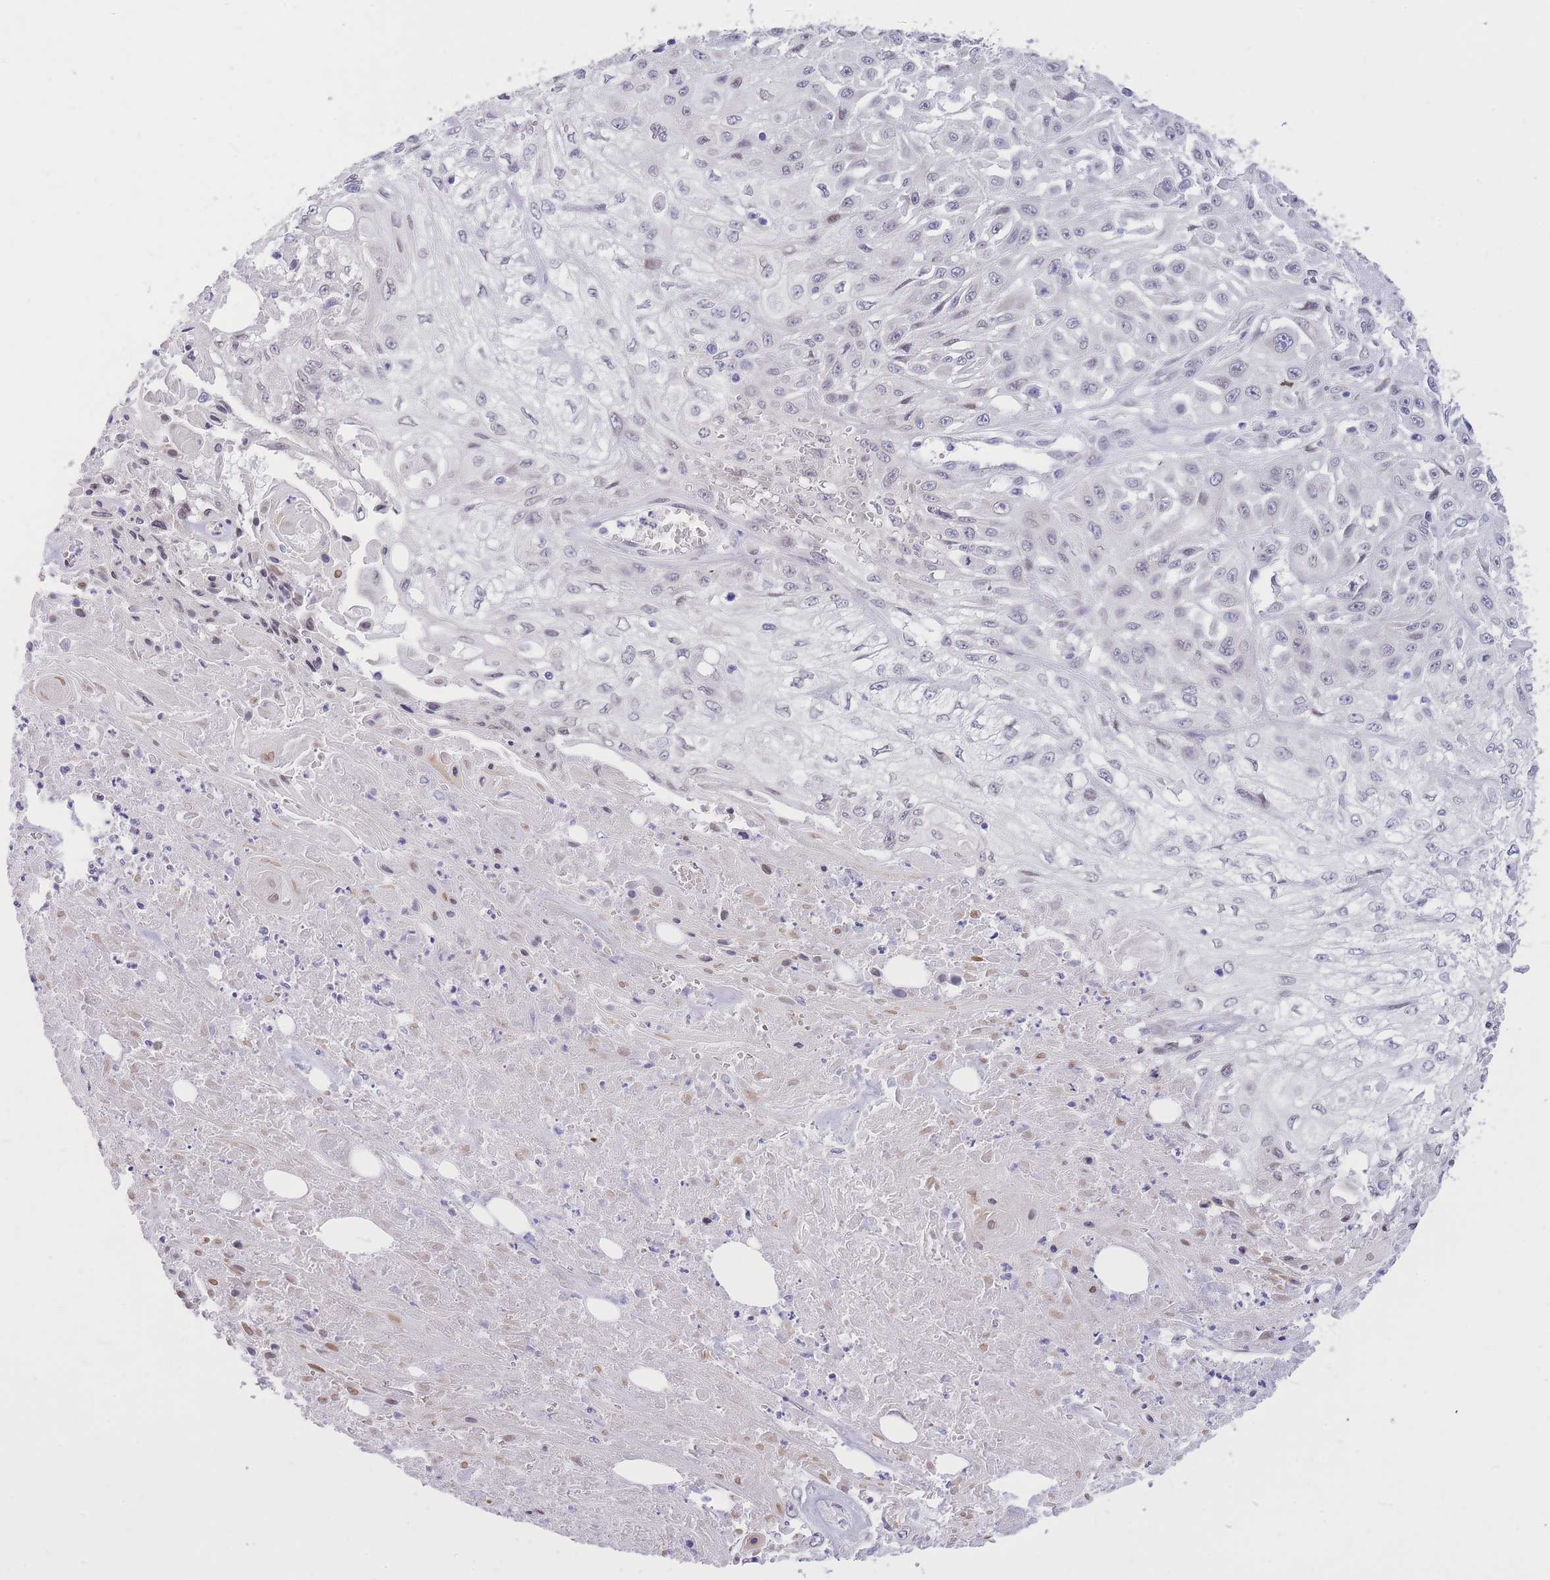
{"staining": {"intensity": "negative", "quantity": "none", "location": "none"}, "tissue": "skin cancer", "cell_type": "Tumor cells", "image_type": "cancer", "snomed": [{"axis": "morphology", "description": "Squamous cell carcinoma, NOS"}, {"axis": "morphology", "description": "Squamous cell carcinoma, metastatic, NOS"}, {"axis": "topography", "description": "Skin"}, {"axis": "topography", "description": "Lymph node"}], "caption": "This is an immunohistochemistry (IHC) image of skin squamous cell carcinoma. There is no staining in tumor cells.", "gene": "HOOK2", "patient": {"sex": "male", "age": 75}}